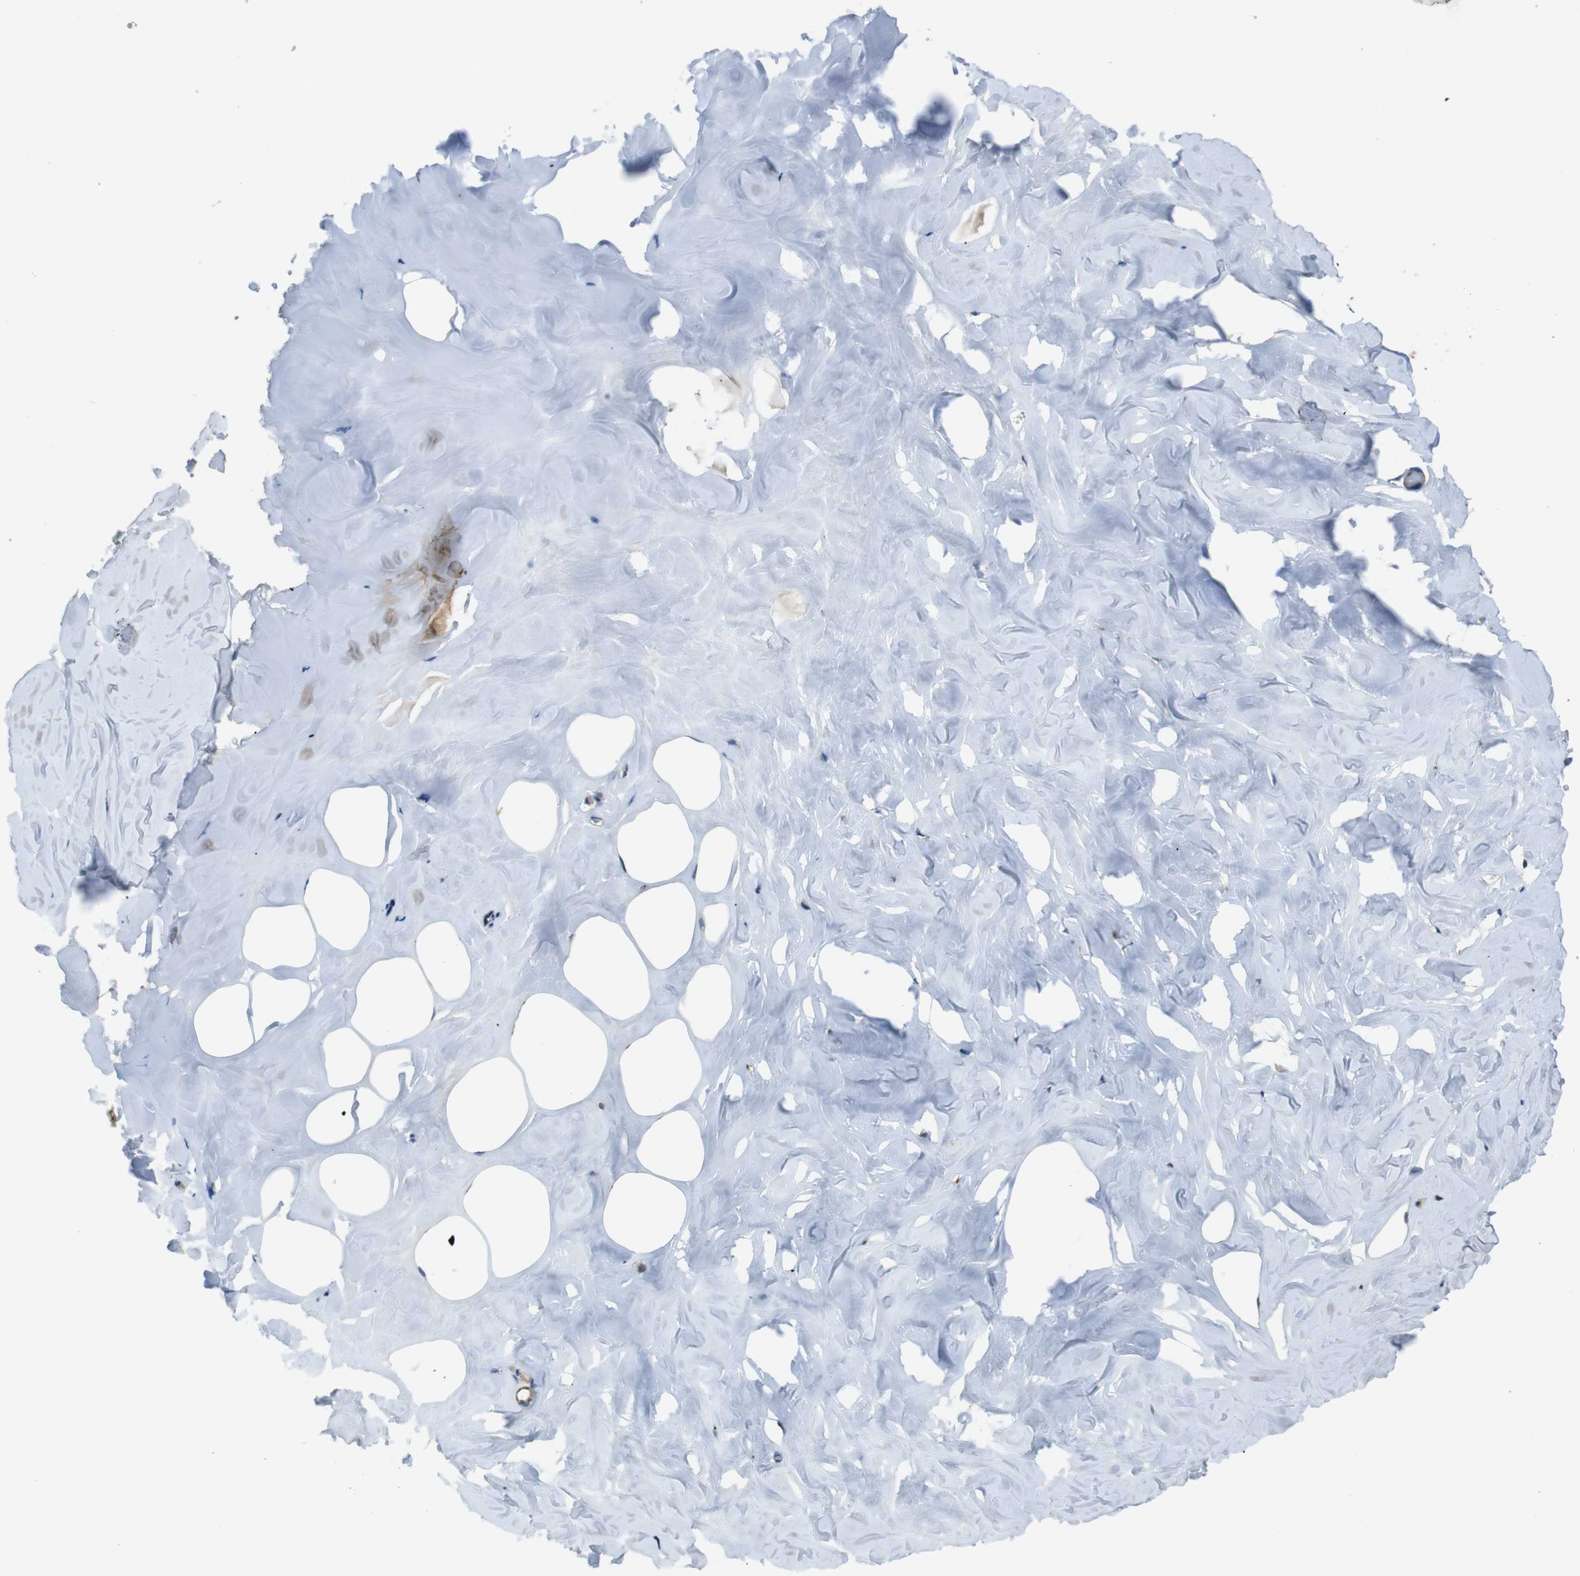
{"staining": {"intensity": "negative", "quantity": "none", "location": "none"}, "tissue": "breast", "cell_type": "Adipocytes", "image_type": "normal", "snomed": [{"axis": "morphology", "description": "Normal tissue, NOS"}, {"axis": "topography", "description": "Breast"}], "caption": "Immunohistochemistry photomicrograph of benign breast: human breast stained with DAB (3,3'-diaminobenzidine) shows no significant protein staining in adipocytes.", "gene": "SOCS1", "patient": {"sex": "female", "age": 75}}